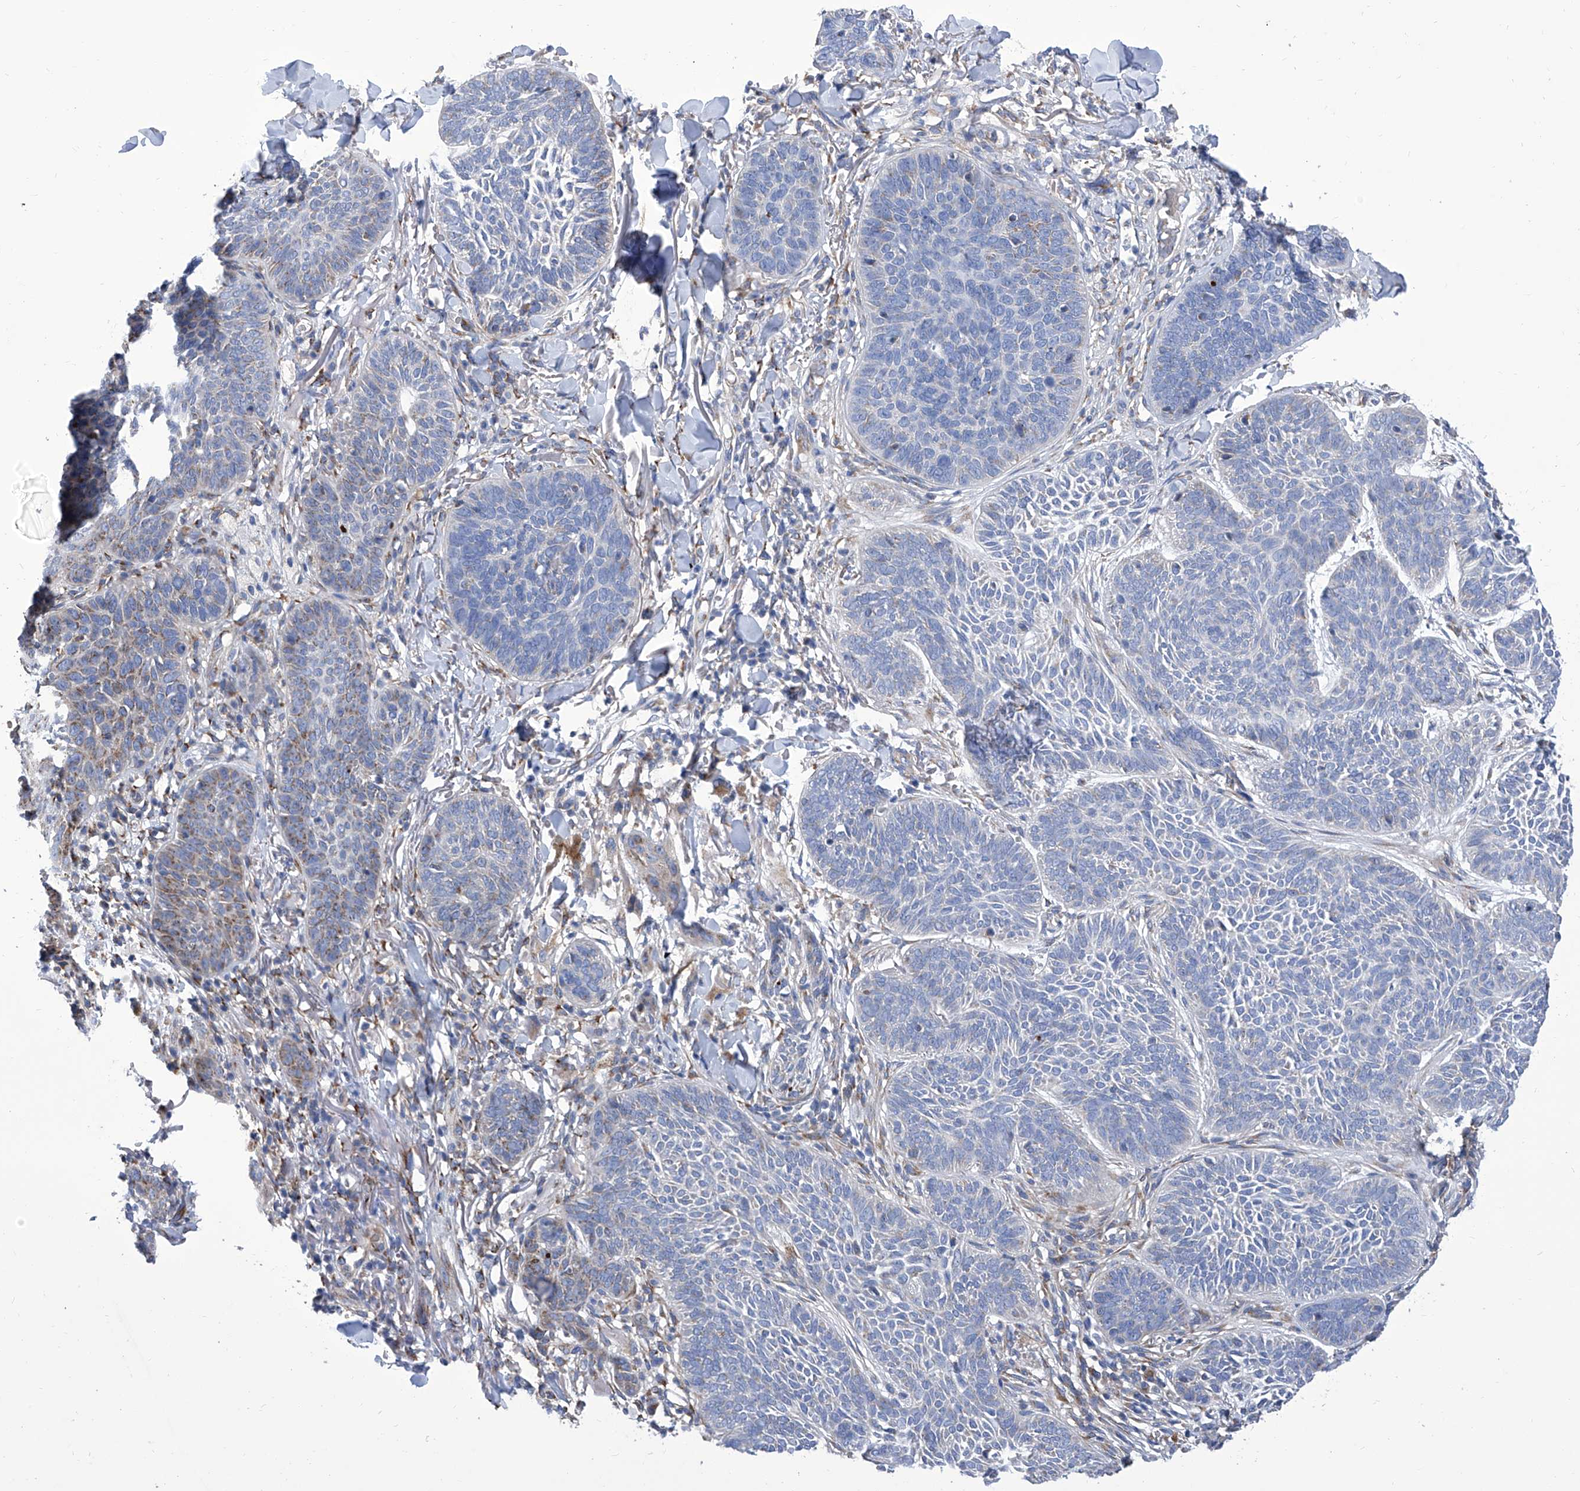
{"staining": {"intensity": "weak", "quantity": "<25%", "location": "cytoplasmic/membranous"}, "tissue": "skin cancer", "cell_type": "Tumor cells", "image_type": "cancer", "snomed": [{"axis": "morphology", "description": "Basal cell carcinoma"}, {"axis": "topography", "description": "Skin"}], "caption": "Immunohistochemistry (IHC) histopathology image of neoplastic tissue: human skin cancer (basal cell carcinoma) stained with DAB (3,3'-diaminobenzidine) exhibits no significant protein expression in tumor cells.", "gene": "TJAP1", "patient": {"sex": "male", "age": 85}}